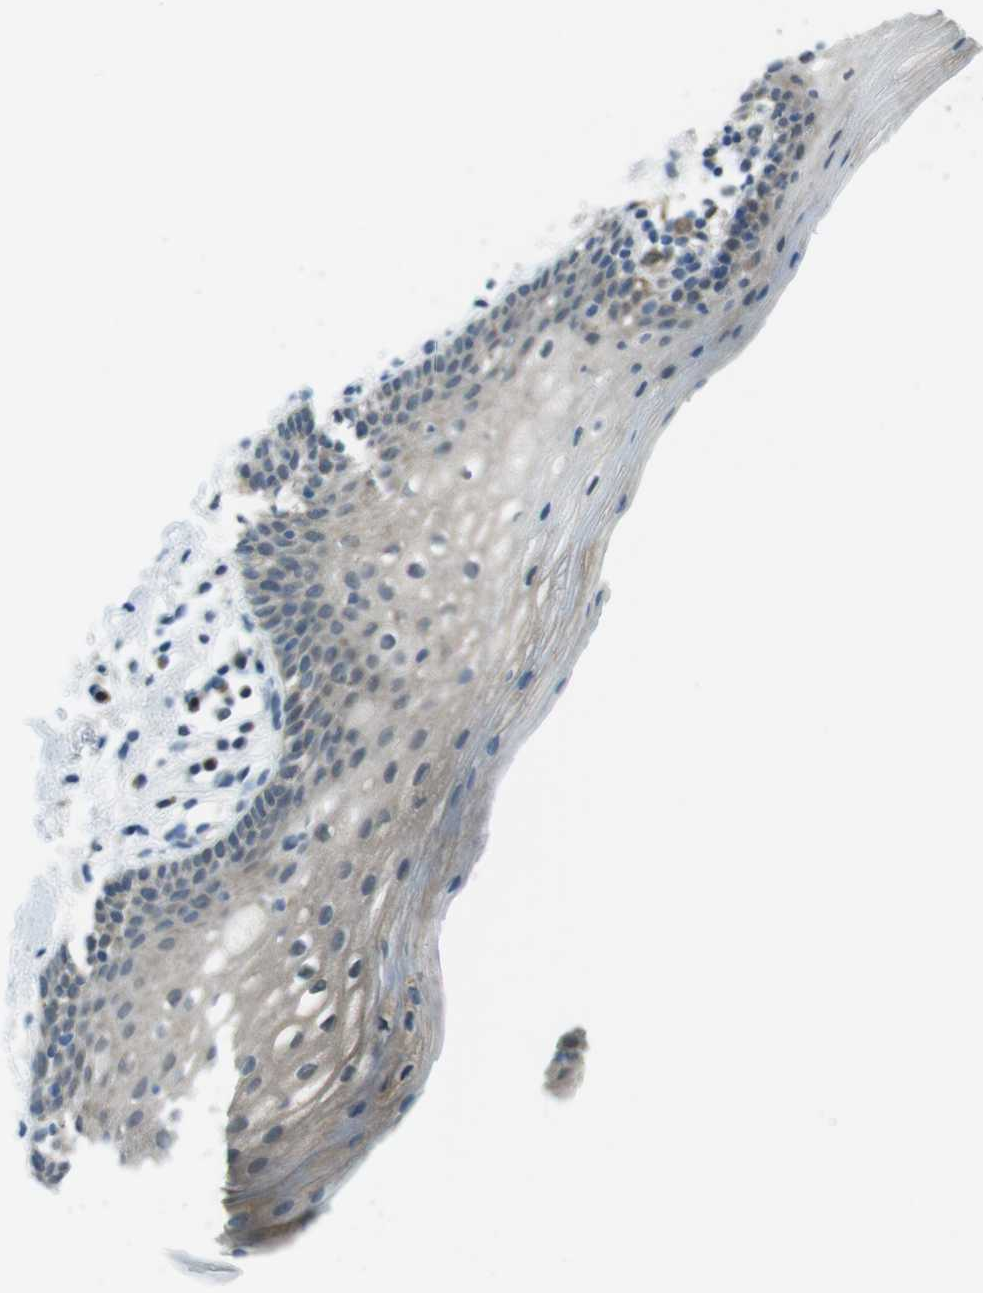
{"staining": {"intensity": "weak", "quantity": "<25%", "location": "cytoplasmic/membranous"}, "tissue": "vagina", "cell_type": "Squamous epithelial cells", "image_type": "normal", "snomed": [{"axis": "morphology", "description": "Normal tissue, NOS"}, {"axis": "topography", "description": "Vagina"}], "caption": "This image is of normal vagina stained with immunohistochemistry to label a protein in brown with the nuclei are counter-stained blue. There is no expression in squamous epithelial cells. The staining is performed using DAB (3,3'-diaminobenzidine) brown chromogen with nuclei counter-stained in using hematoxylin.", "gene": "MFAP3", "patient": {"sex": "female", "age": 55}}